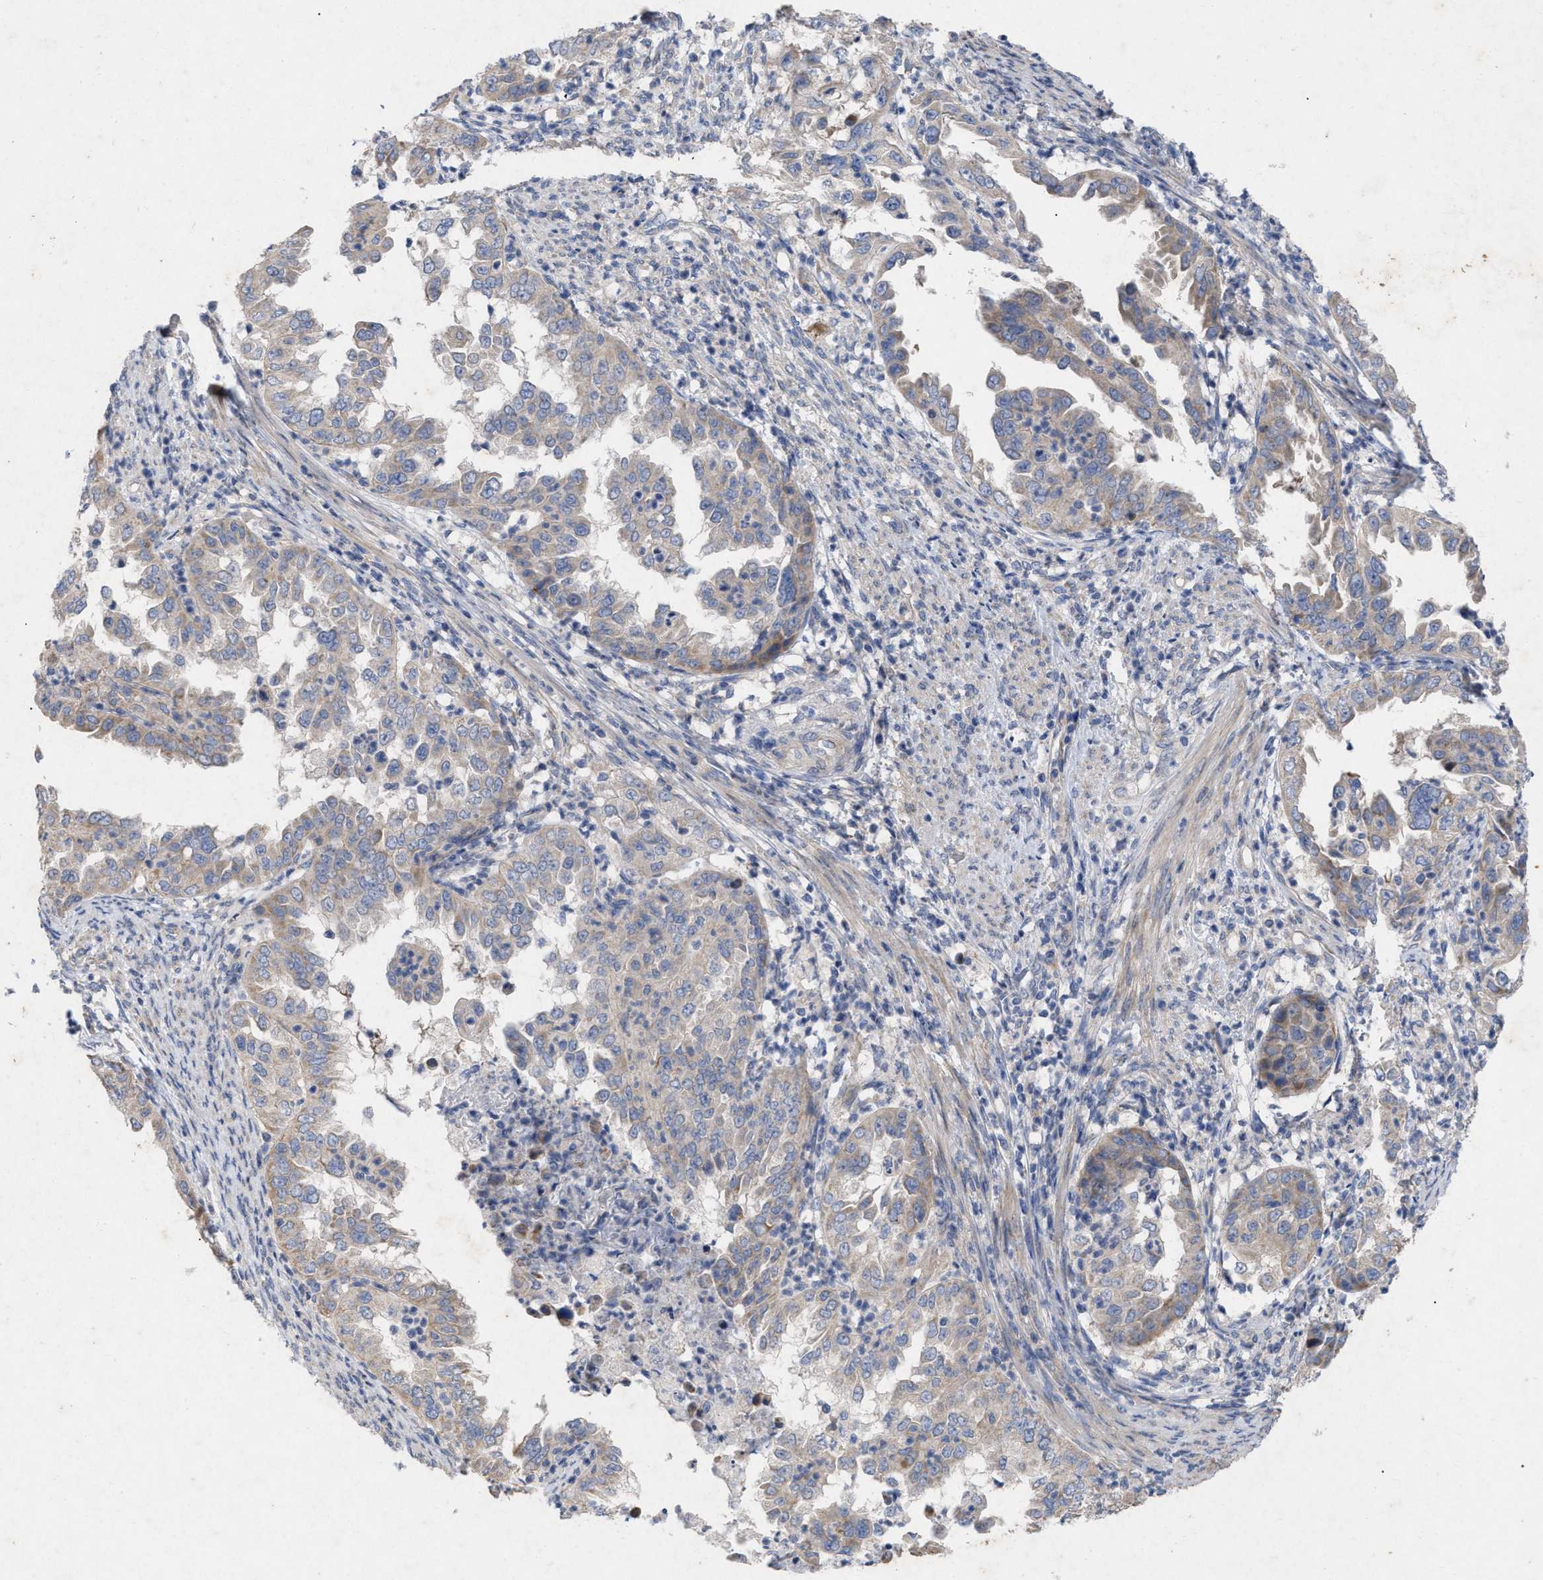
{"staining": {"intensity": "moderate", "quantity": "<25%", "location": "cytoplasmic/membranous"}, "tissue": "endometrial cancer", "cell_type": "Tumor cells", "image_type": "cancer", "snomed": [{"axis": "morphology", "description": "Adenocarcinoma, NOS"}, {"axis": "topography", "description": "Endometrium"}], "caption": "Endometrial cancer (adenocarcinoma) stained with a protein marker reveals moderate staining in tumor cells.", "gene": "VIP", "patient": {"sex": "female", "age": 85}}